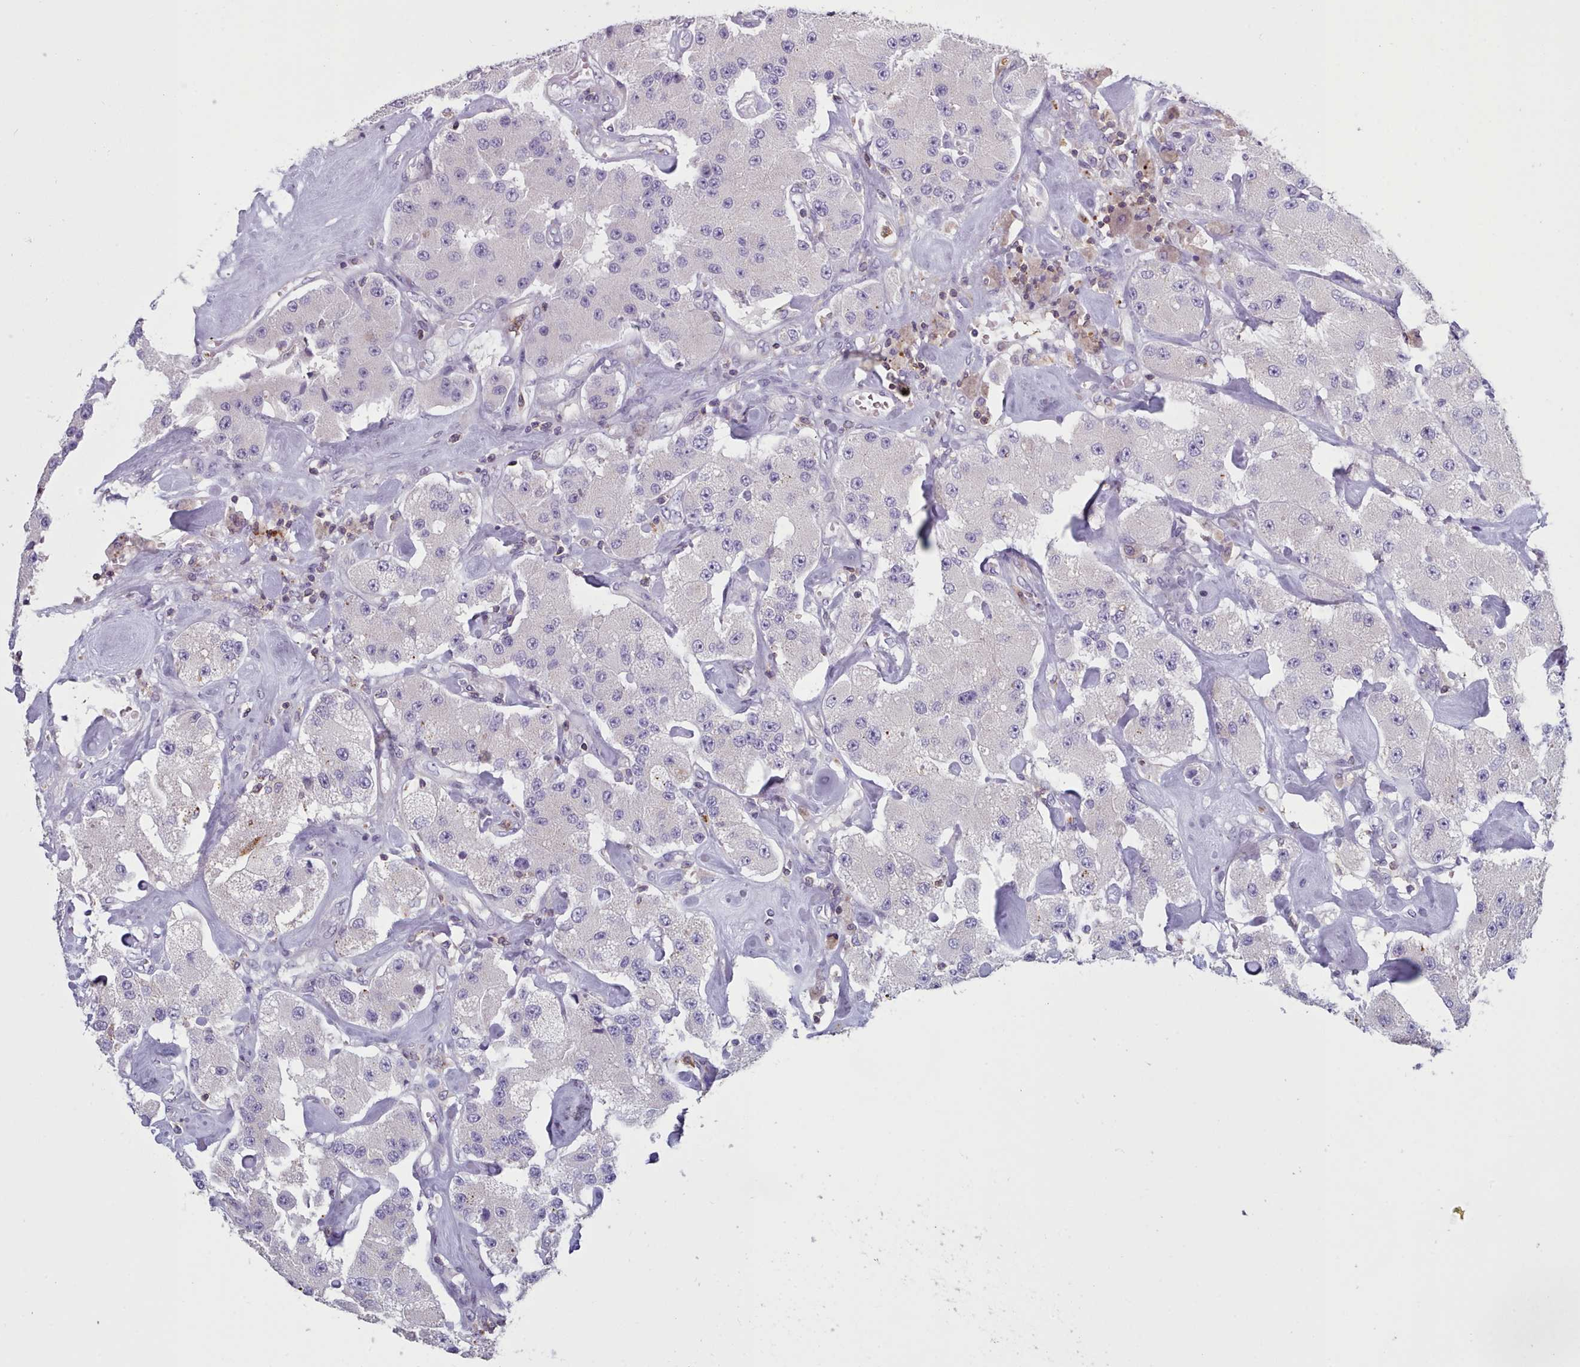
{"staining": {"intensity": "negative", "quantity": "none", "location": "none"}, "tissue": "carcinoid", "cell_type": "Tumor cells", "image_type": "cancer", "snomed": [{"axis": "morphology", "description": "Carcinoid, malignant, NOS"}, {"axis": "topography", "description": "Pancreas"}], "caption": "Human malignant carcinoid stained for a protein using immunohistochemistry displays no expression in tumor cells.", "gene": "RAC2", "patient": {"sex": "male", "age": 41}}